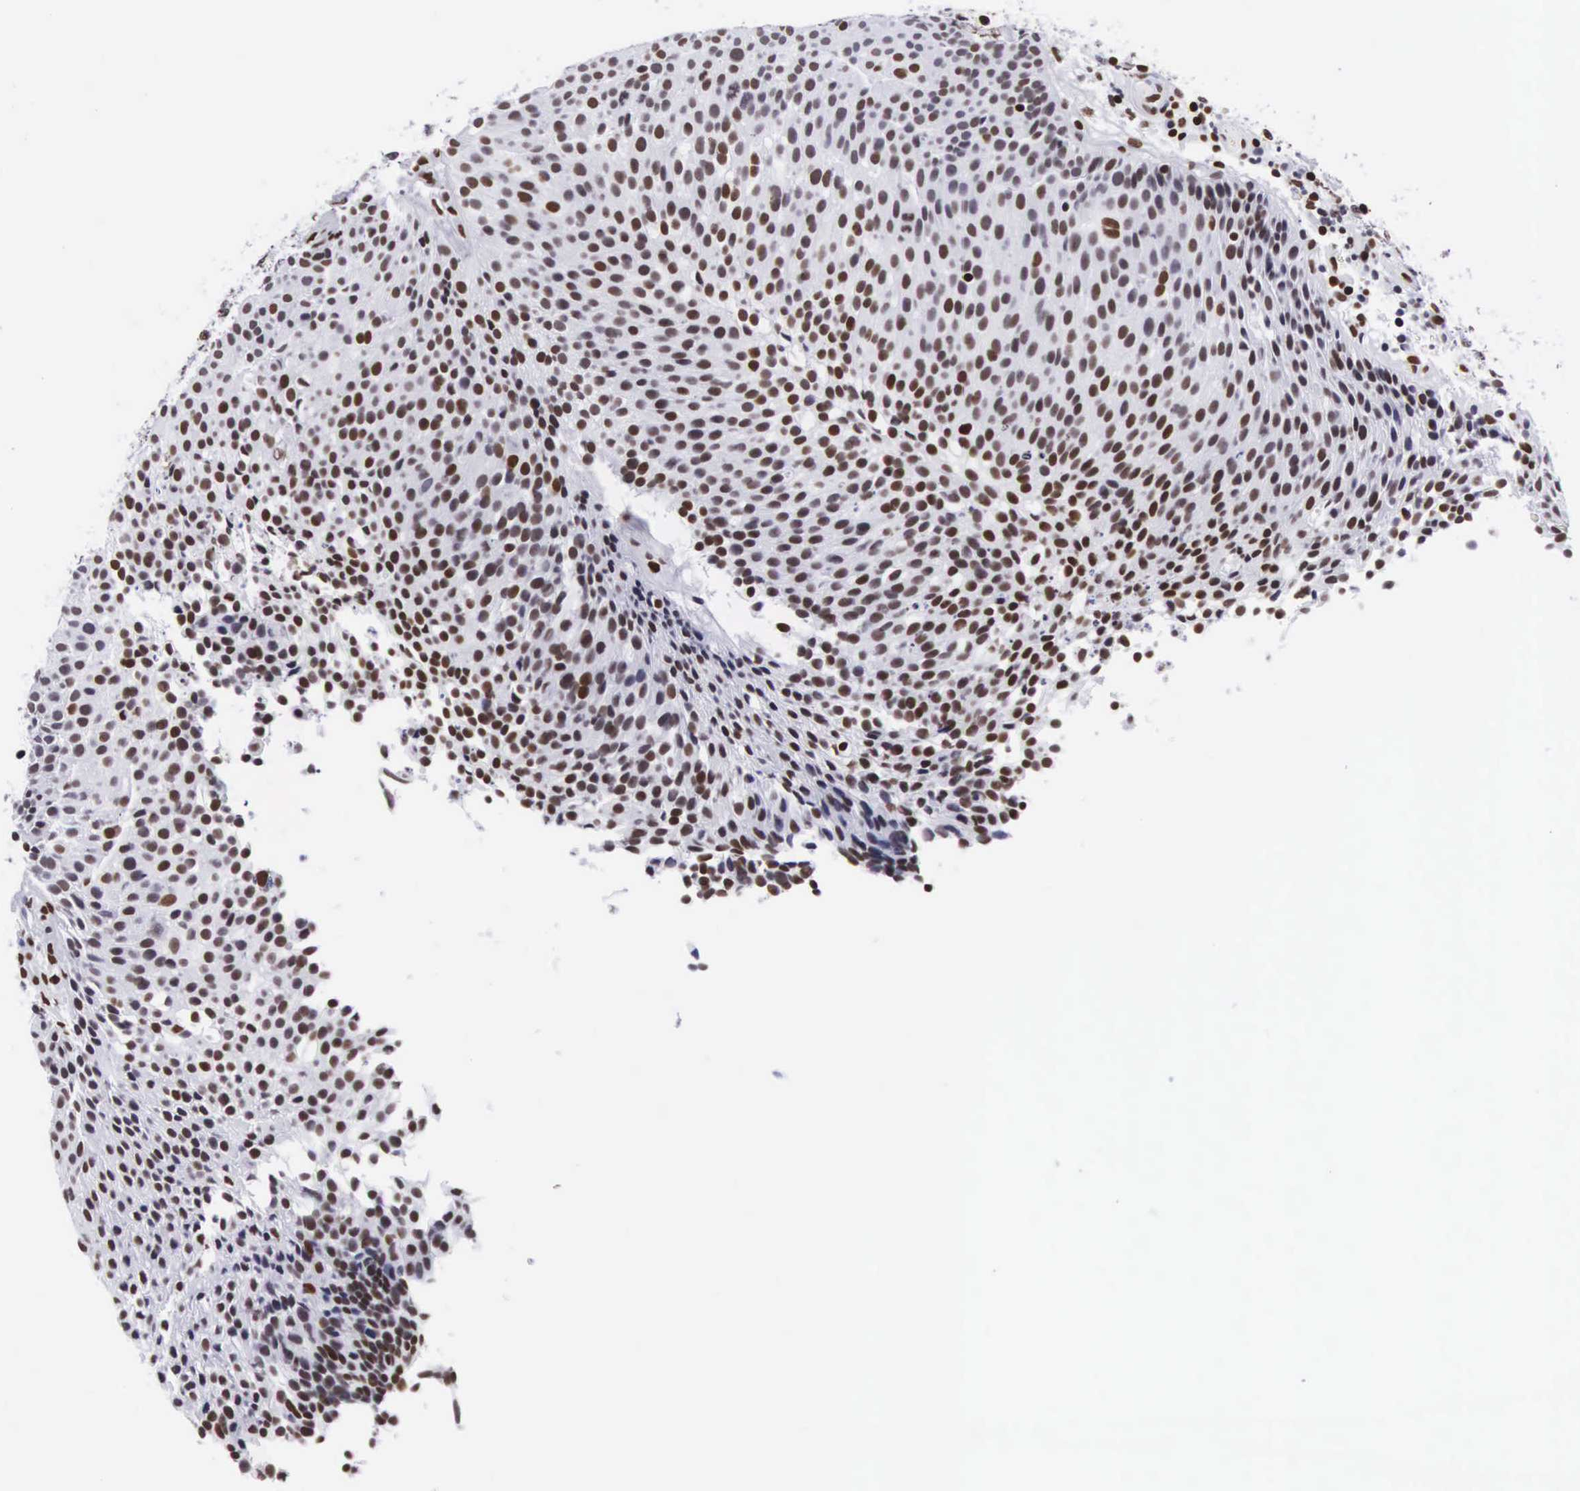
{"staining": {"intensity": "strong", "quantity": ">75%", "location": "nuclear"}, "tissue": "urothelial cancer", "cell_type": "Tumor cells", "image_type": "cancer", "snomed": [{"axis": "morphology", "description": "Urothelial carcinoma, Low grade"}, {"axis": "topography", "description": "Urinary bladder"}], "caption": "Protein staining of urothelial cancer tissue displays strong nuclear staining in approximately >75% of tumor cells.", "gene": "MECP2", "patient": {"sex": "male", "age": 85}}